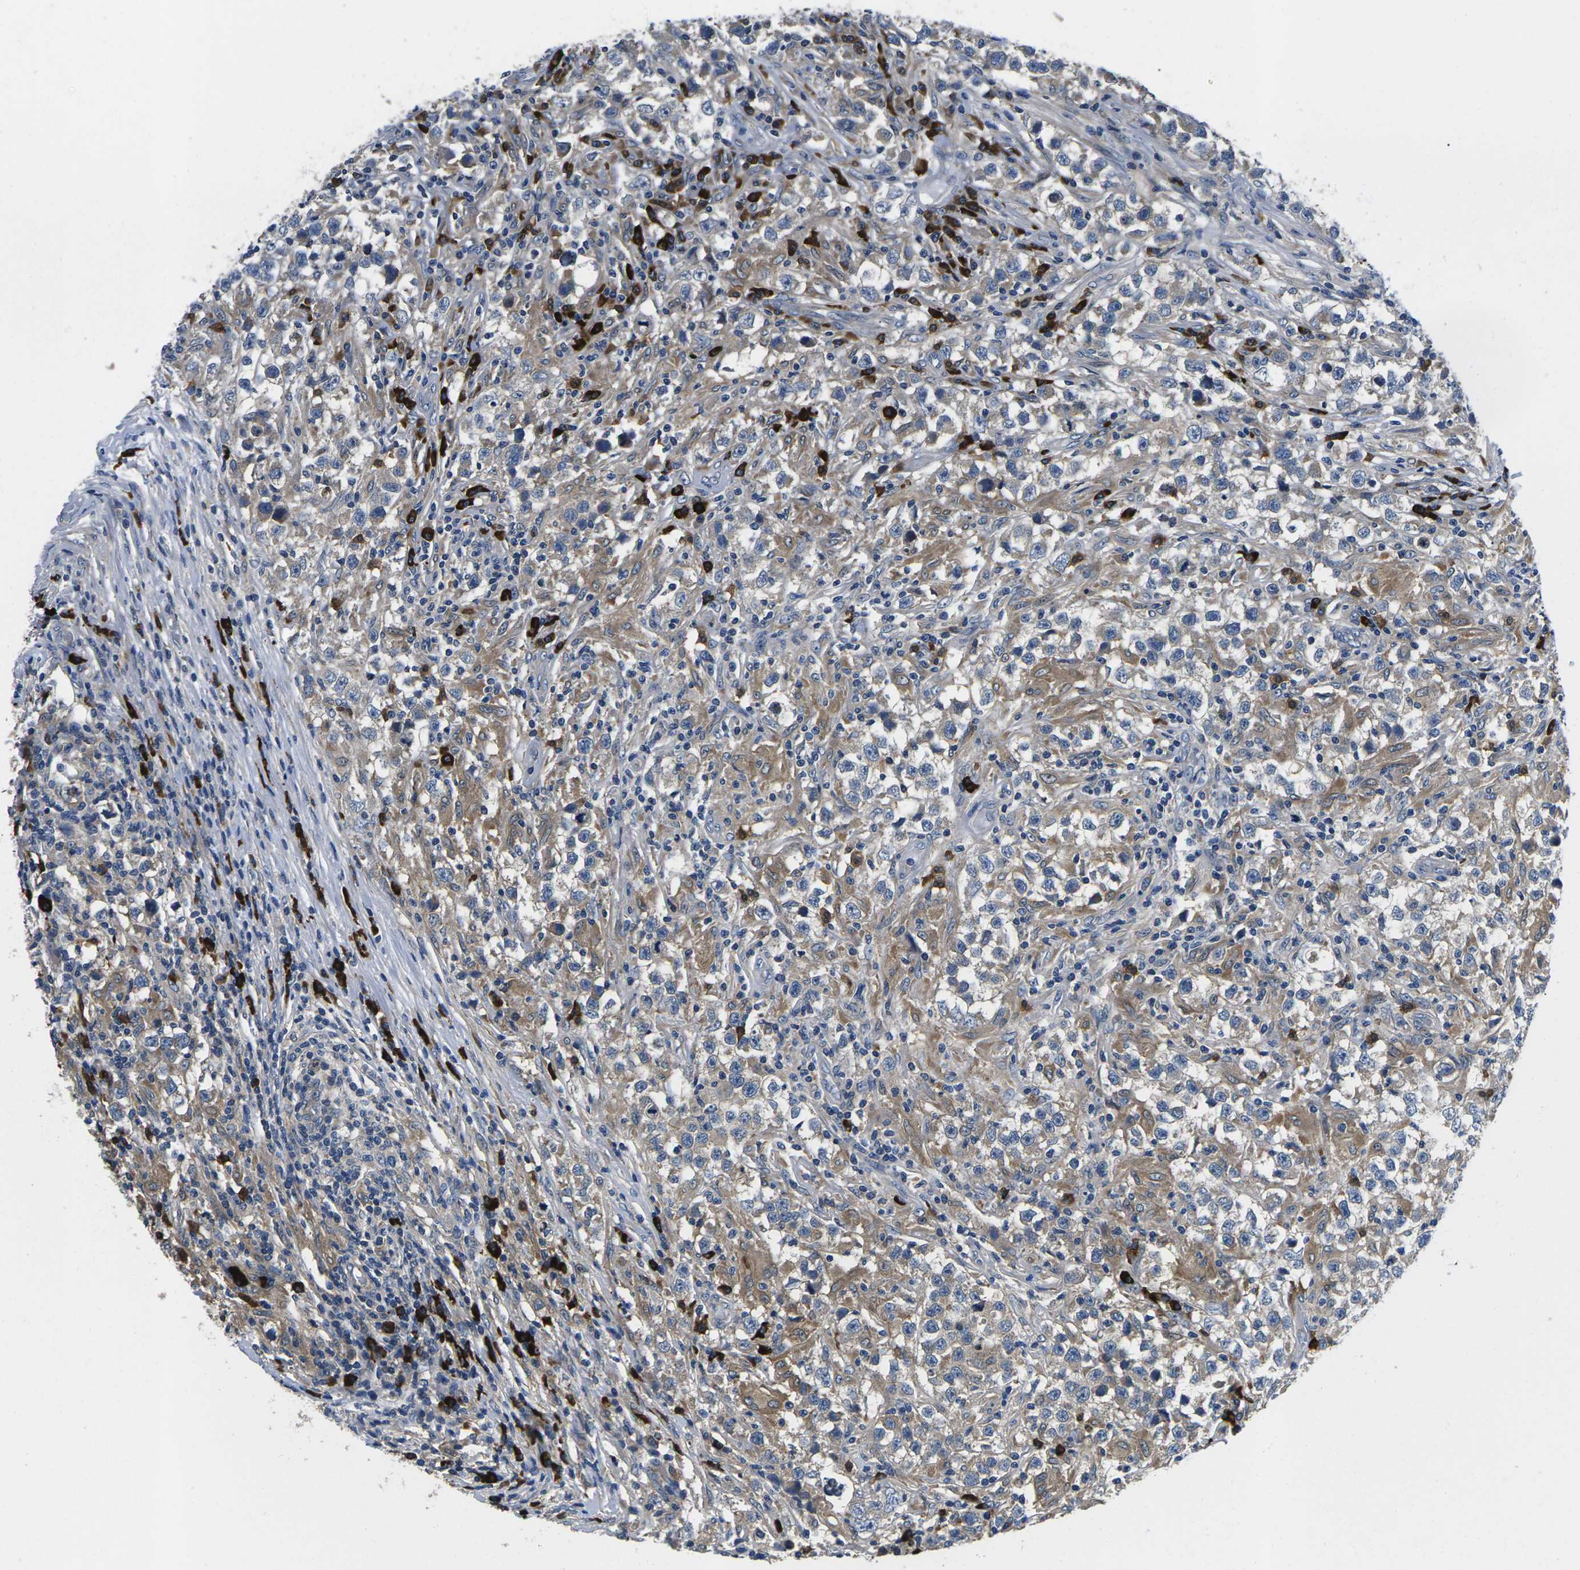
{"staining": {"intensity": "moderate", "quantity": "25%-75%", "location": "cytoplasmic/membranous"}, "tissue": "testis cancer", "cell_type": "Tumor cells", "image_type": "cancer", "snomed": [{"axis": "morphology", "description": "Carcinoma, Embryonal, NOS"}, {"axis": "topography", "description": "Testis"}], "caption": "Human testis cancer stained for a protein (brown) exhibits moderate cytoplasmic/membranous positive staining in about 25%-75% of tumor cells.", "gene": "PLCE1", "patient": {"sex": "male", "age": 21}}